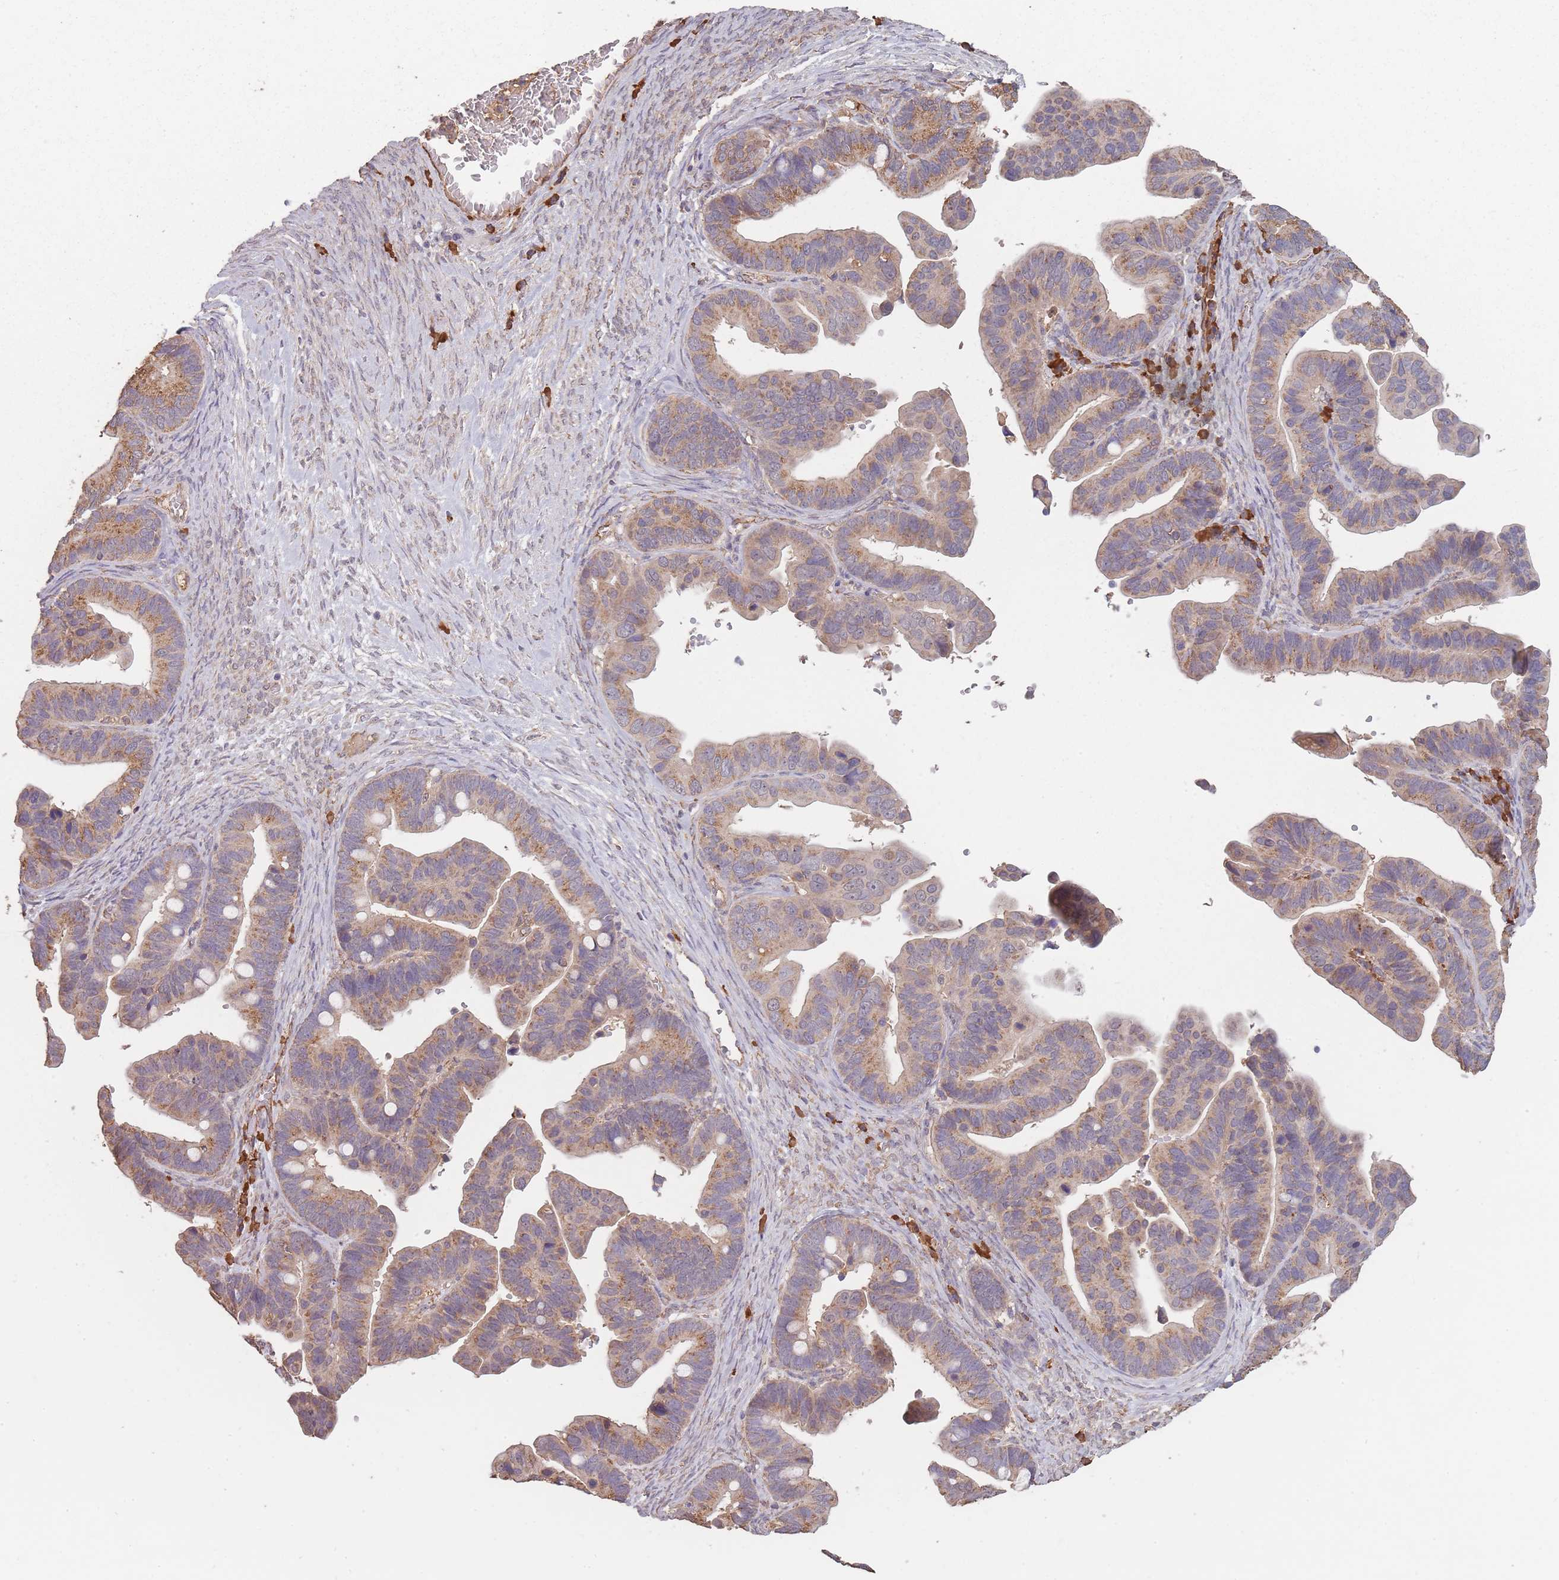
{"staining": {"intensity": "moderate", "quantity": ">75%", "location": "cytoplasmic/membranous"}, "tissue": "ovarian cancer", "cell_type": "Tumor cells", "image_type": "cancer", "snomed": [{"axis": "morphology", "description": "Cystadenocarcinoma, serous, NOS"}, {"axis": "topography", "description": "Ovary"}], "caption": "Protein analysis of ovarian cancer tissue shows moderate cytoplasmic/membranous expression in approximately >75% of tumor cells.", "gene": "SANBR", "patient": {"sex": "female", "age": 56}}